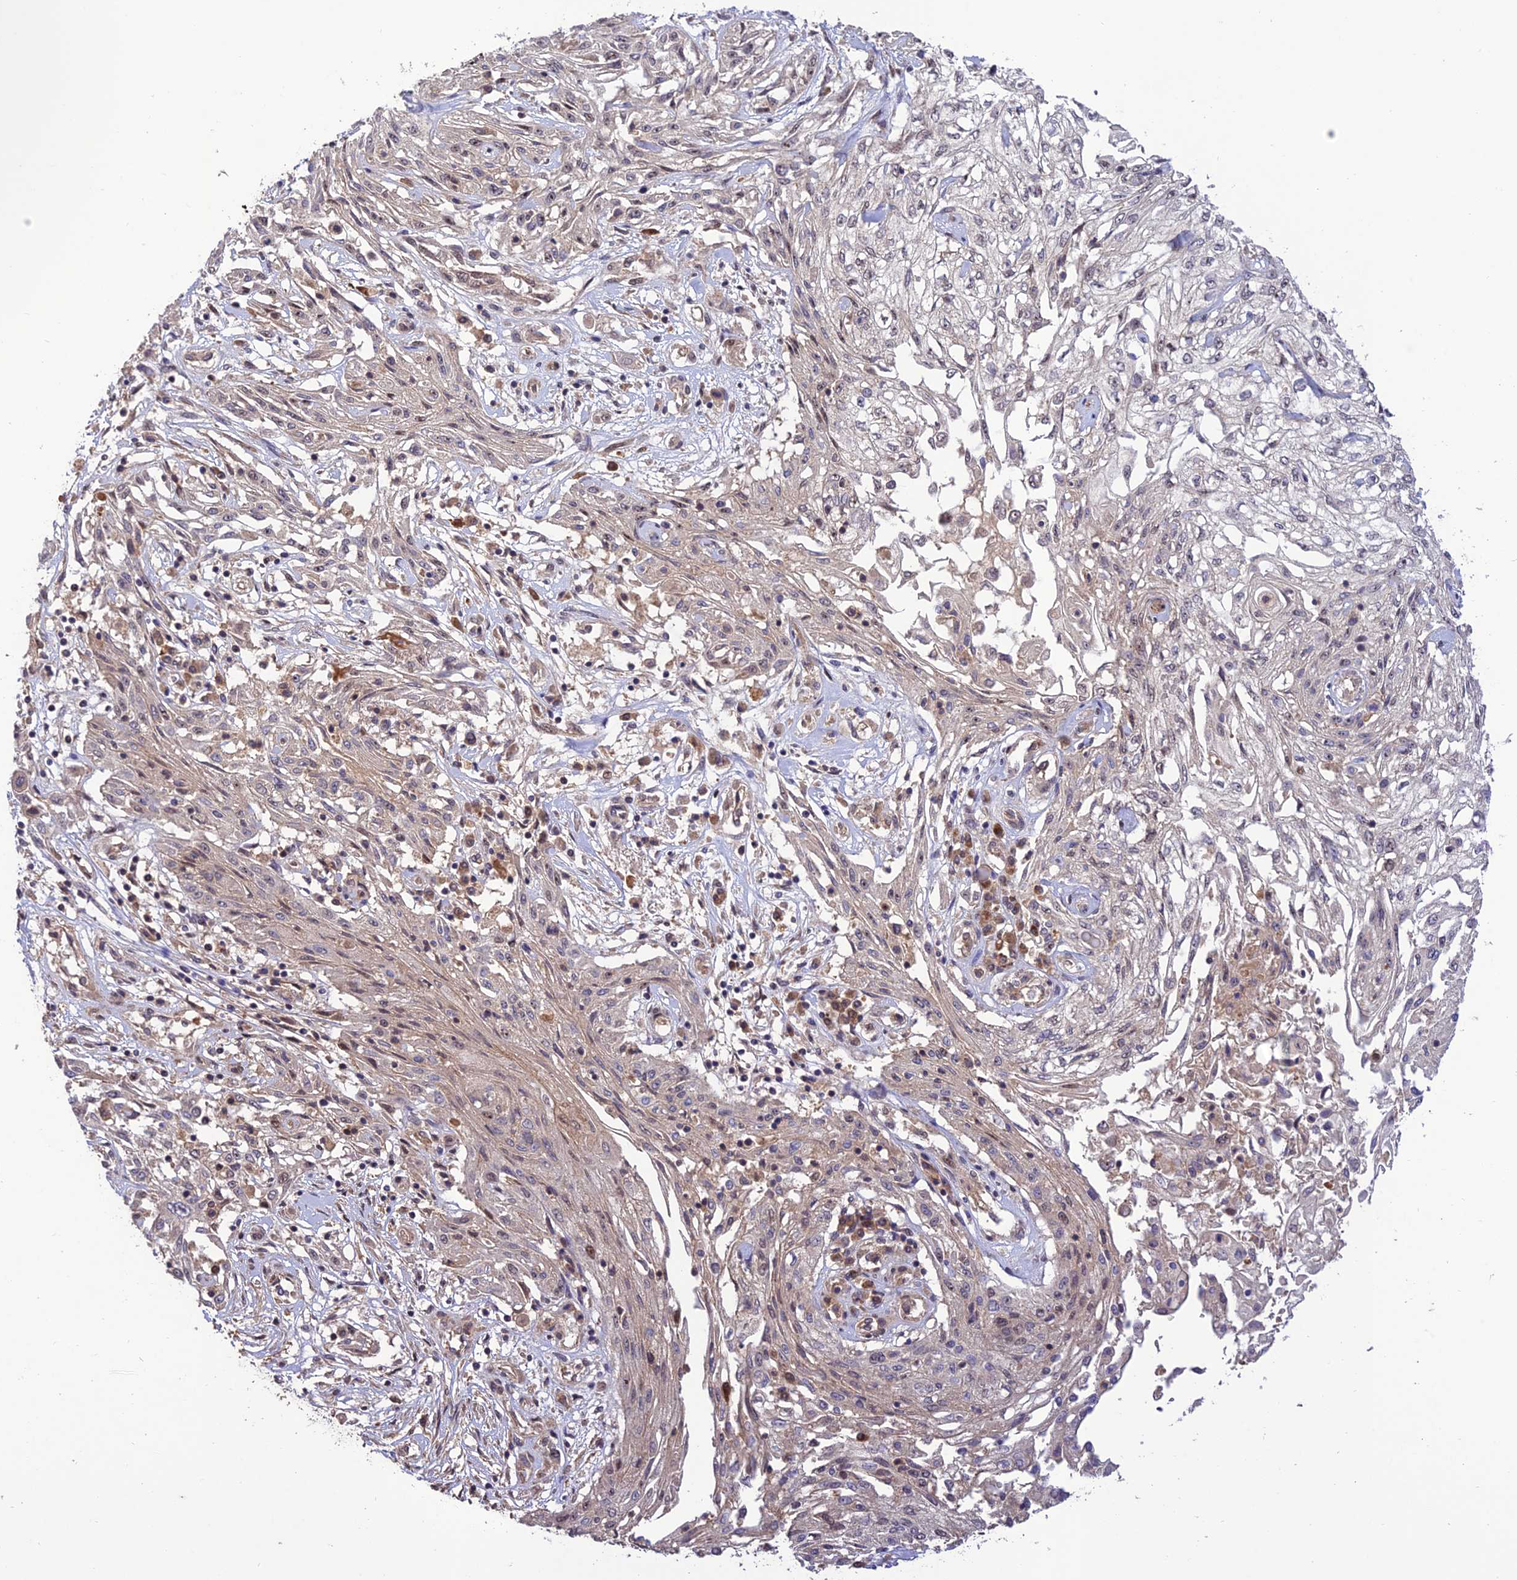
{"staining": {"intensity": "weak", "quantity": "<25%", "location": "nuclear"}, "tissue": "skin cancer", "cell_type": "Tumor cells", "image_type": "cancer", "snomed": [{"axis": "morphology", "description": "Squamous cell carcinoma, NOS"}, {"axis": "morphology", "description": "Squamous cell carcinoma, metastatic, NOS"}, {"axis": "topography", "description": "Skin"}, {"axis": "topography", "description": "Lymph node"}], "caption": "Protein analysis of skin cancer (metastatic squamous cell carcinoma) demonstrates no significant positivity in tumor cells. (Stains: DAB (3,3'-diaminobenzidine) immunohistochemistry (IHC) with hematoxylin counter stain, Microscopy: brightfield microscopy at high magnification).", "gene": "REV1", "patient": {"sex": "male", "age": 75}}